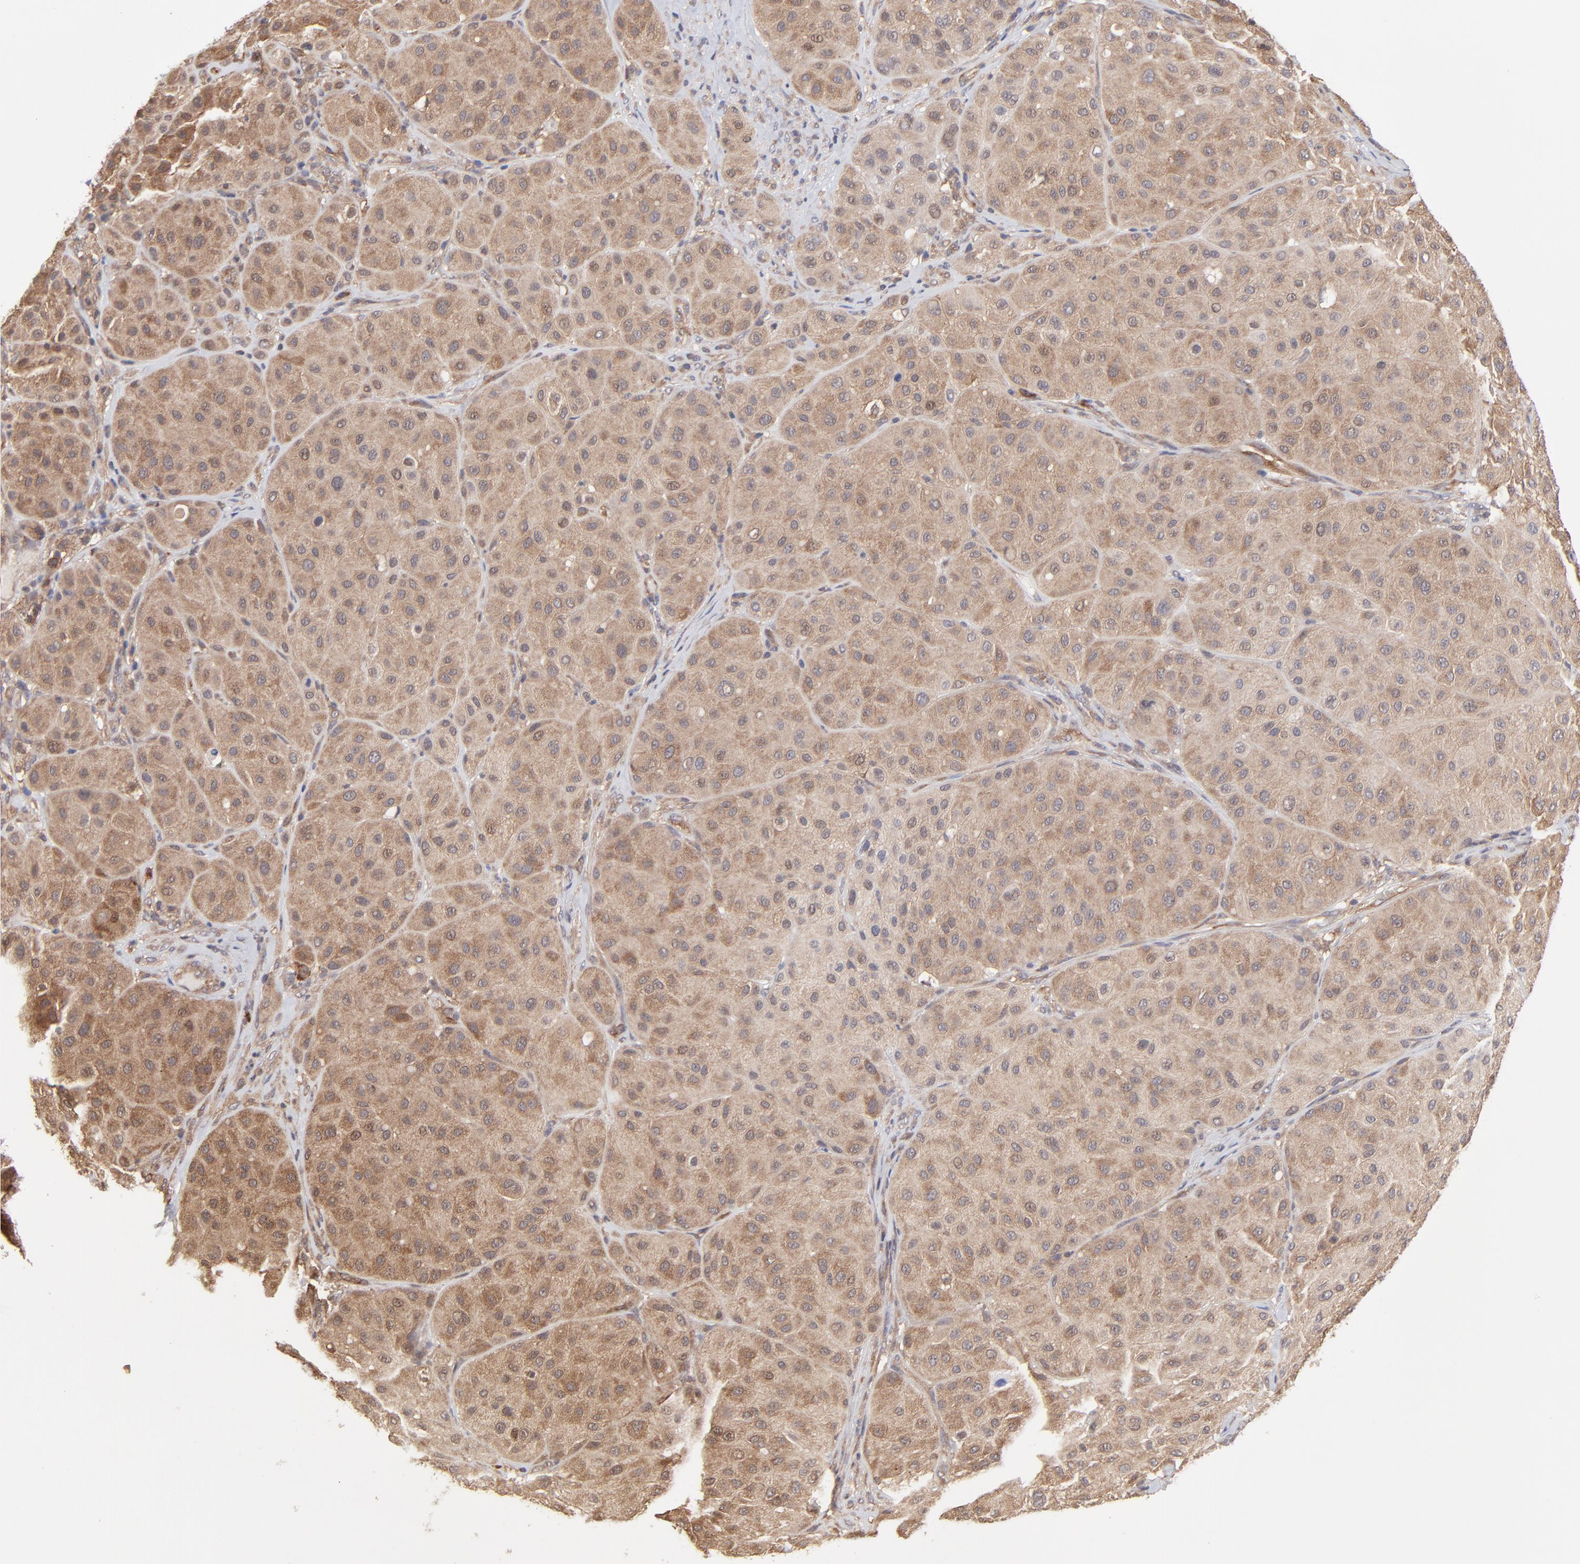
{"staining": {"intensity": "moderate", "quantity": ">75%", "location": "cytoplasmic/membranous"}, "tissue": "melanoma", "cell_type": "Tumor cells", "image_type": "cancer", "snomed": [{"axis": "morphology", "description": "Normal tissue, NOS"}, {"axis": "morphology", "description": "Malignant melanoma, Metastatic site"}, {"axis": "topography", "description": "Skin"}], "caption": "This is a micrograph of immunohistochemistry (IHC) staining of melanoma, which shows moderate staining in the cytoplasmic/membranous of tumor cells.", "gene": "GART", "patient": {"sex": "male", "age": 41}}